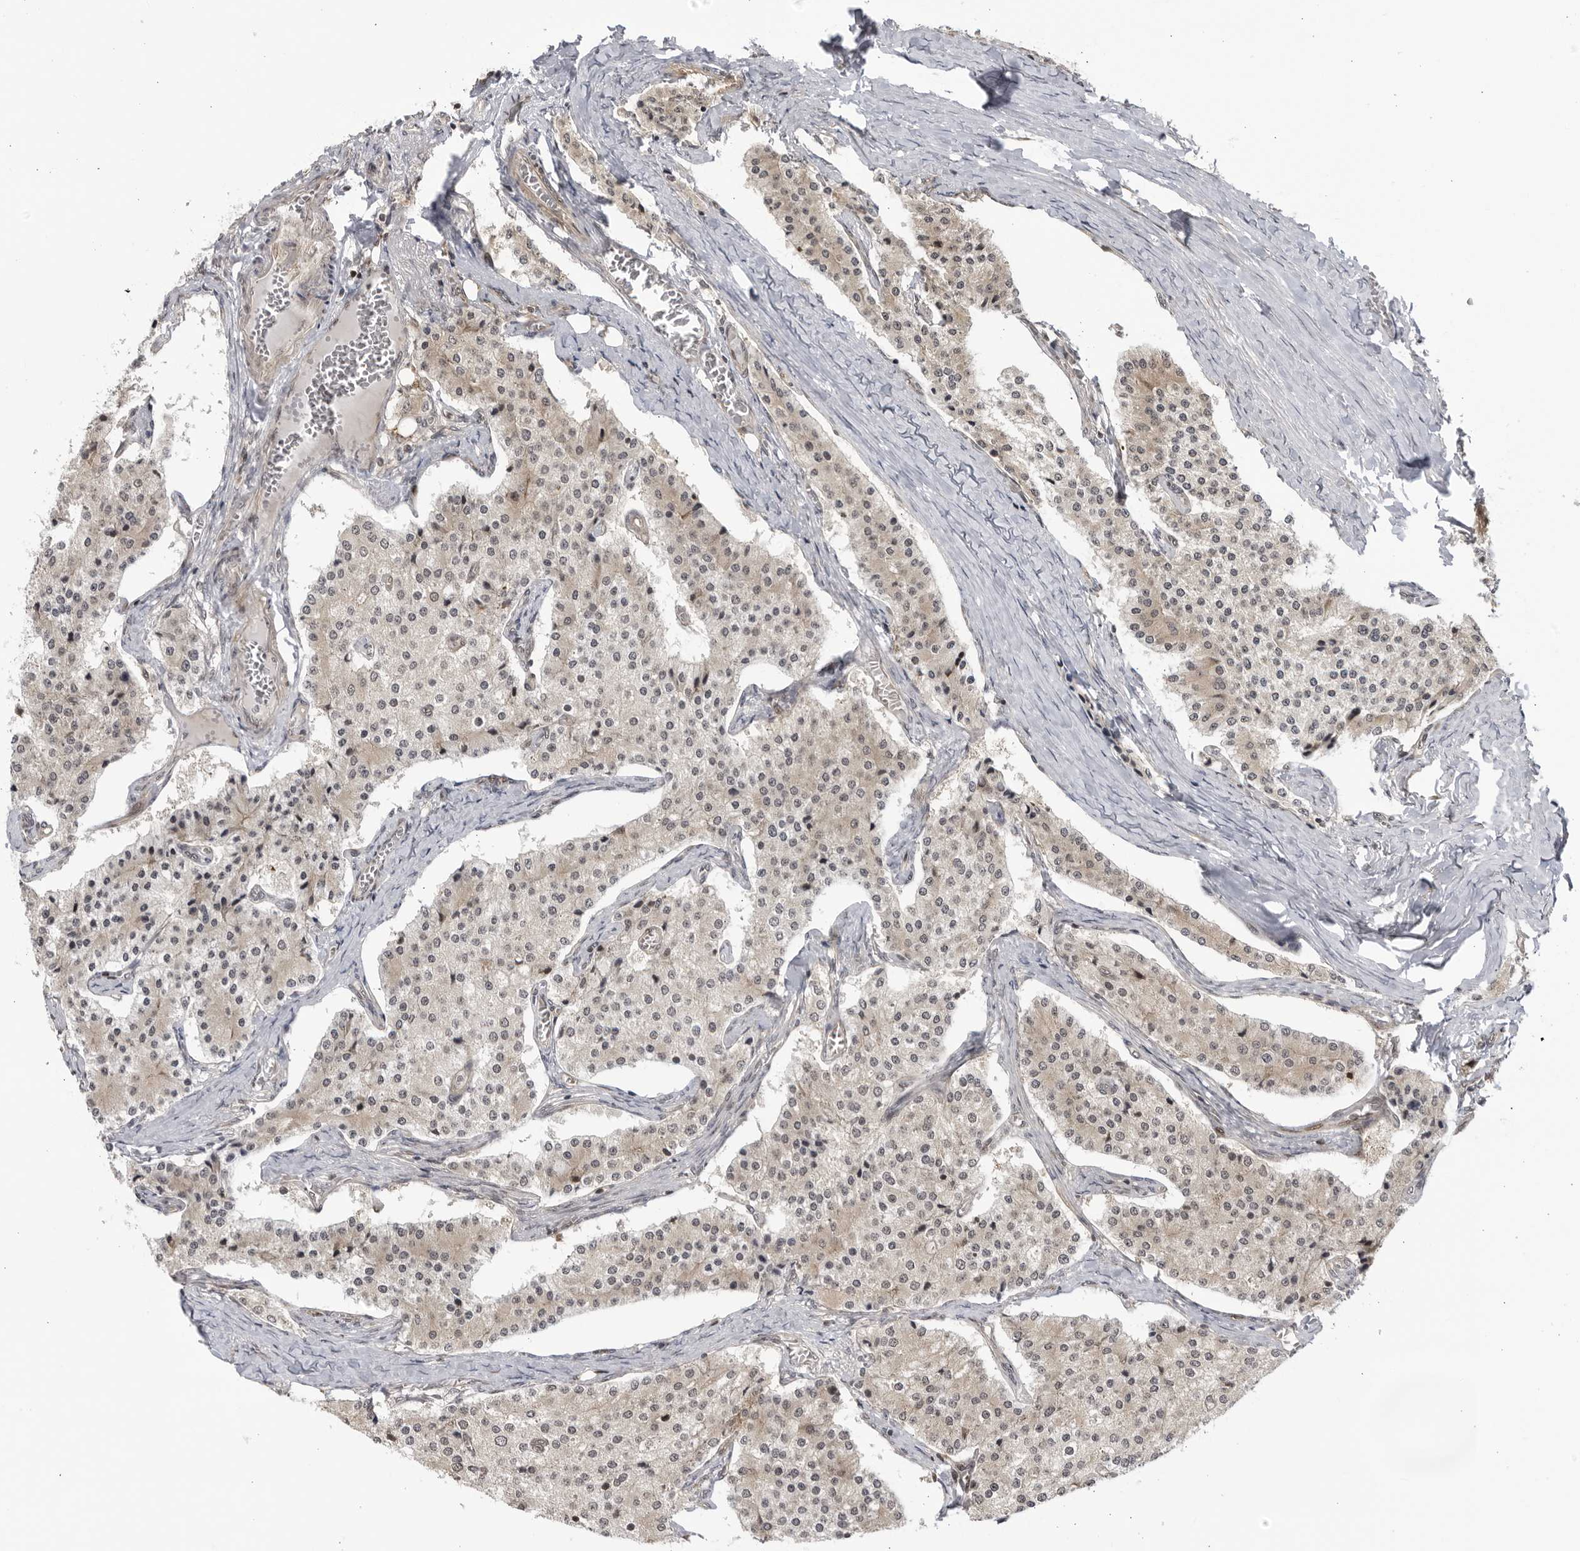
{"staining": {"intensity": "weak", "quantity": ">75%", "location": "cytoplasmic/membranous,nuclear"}, "tissue": "carcinoid", "cell_type": "Tumor cells", "image_type": "cancer", "snomed": [{"axis": "morphology", "description": "Carcinoid, malignant, NOS"}, {"axis": "topography", "description": "Colon"}], "caption": "Malignant carcinoid tissue shows weak cytoplasmic/membranous and nuclear positivity in approximately >75% of tumor cells", "gene": "CNBD1", "patient": {"sex": "female", "age": 52}}